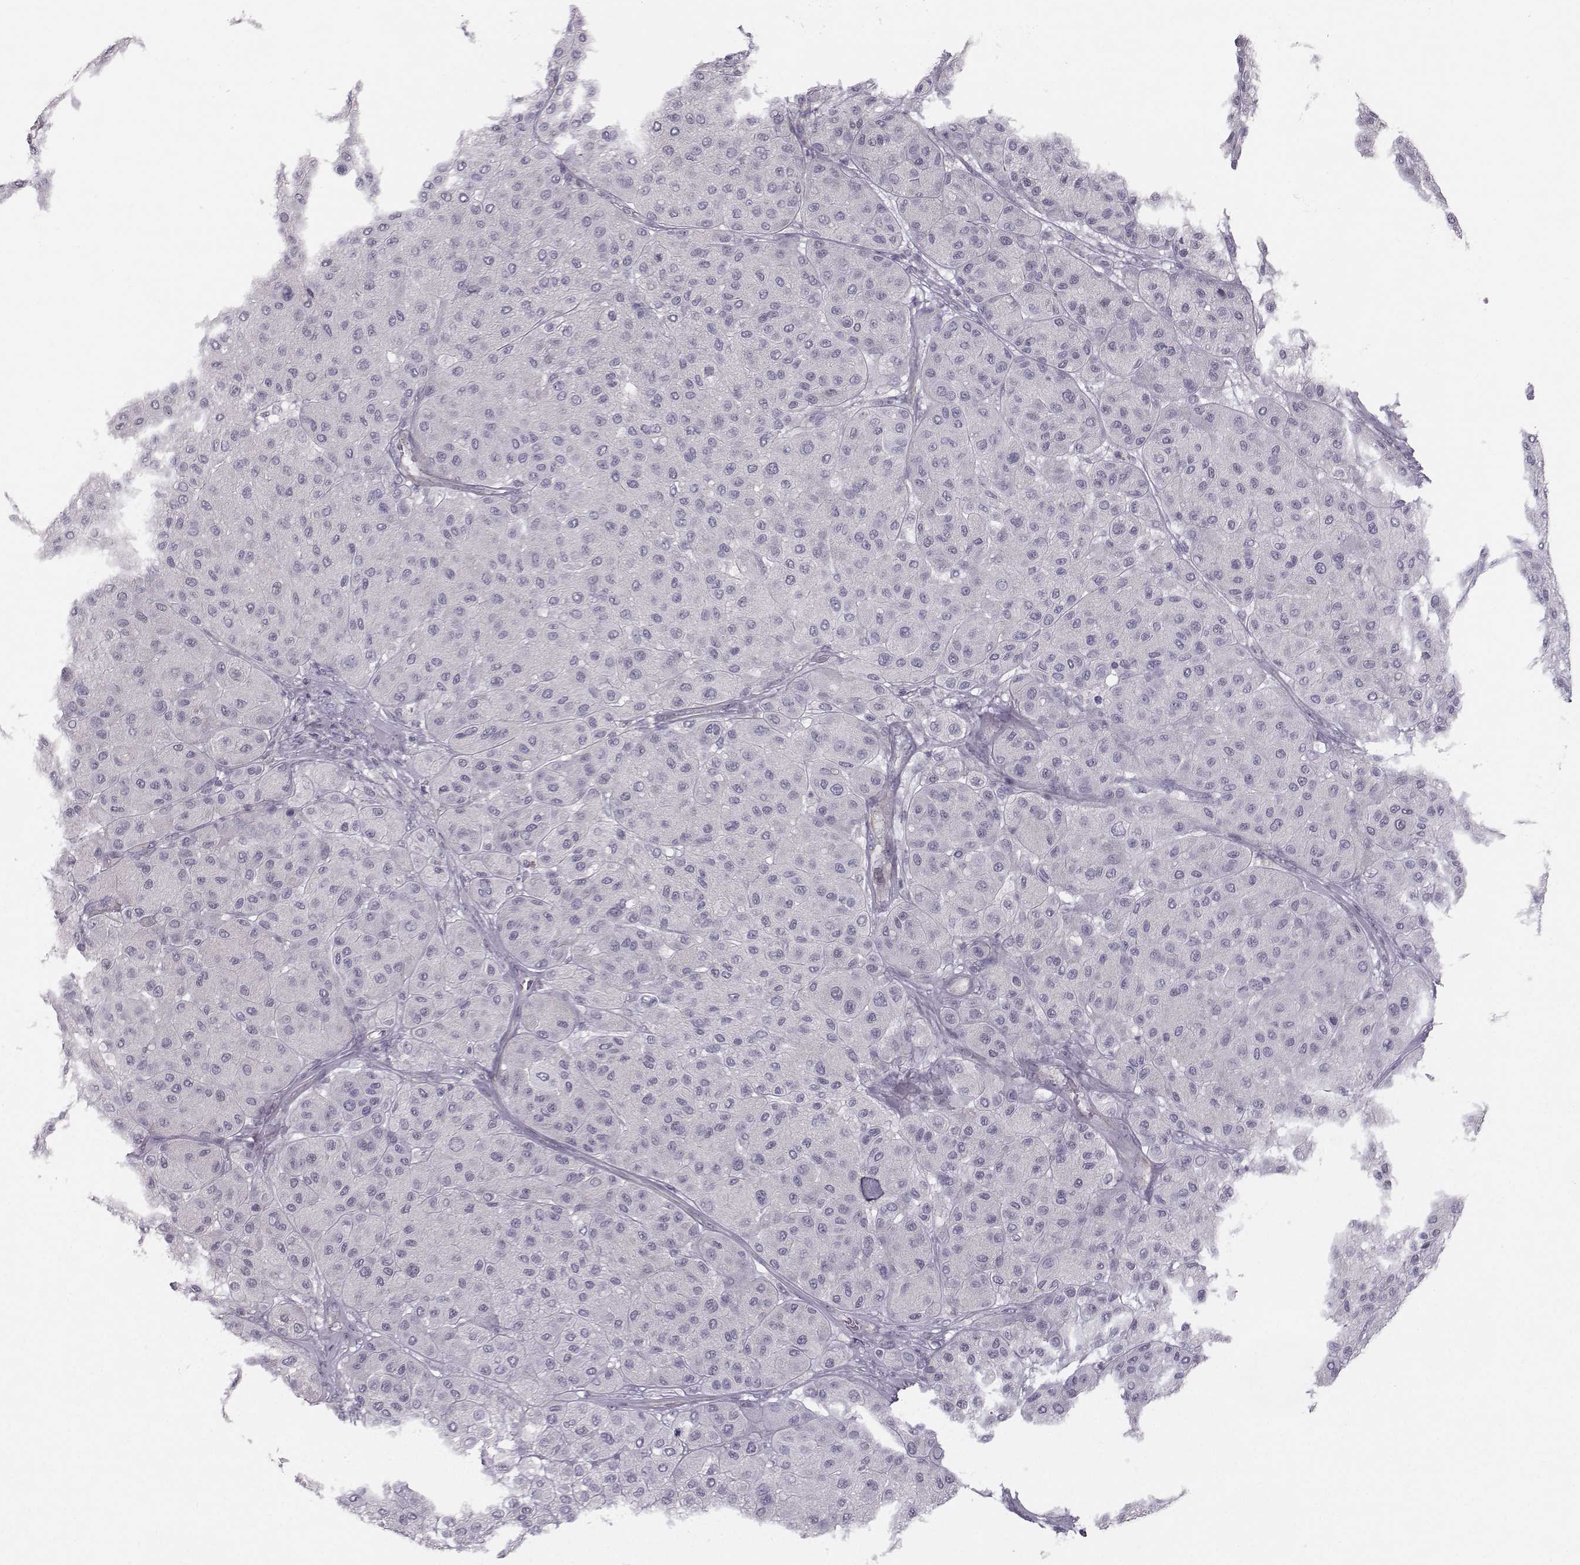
{"staining": {"intensity": "negative", "quantity": "none", "location": "none"}, "tissue": "melanoma", "cell_type": "Tumor cells", "image_type": "cancer", "snomed": [{"axis": "morphology", "description": "Malignant melanoma, Metastatic site"}, {"axis": "topography", "description": "Smooth muscle"}], "caption": "An immunohistochemistry (IHC) image of malignant melanoma (metastatic site) is shown. There is no staining in tumor cells of malignant melanoma (metastatic site). Nuclei are stained in blue.", "gene": "MAST1", "patient": {"sex": "male", "age": 41}}